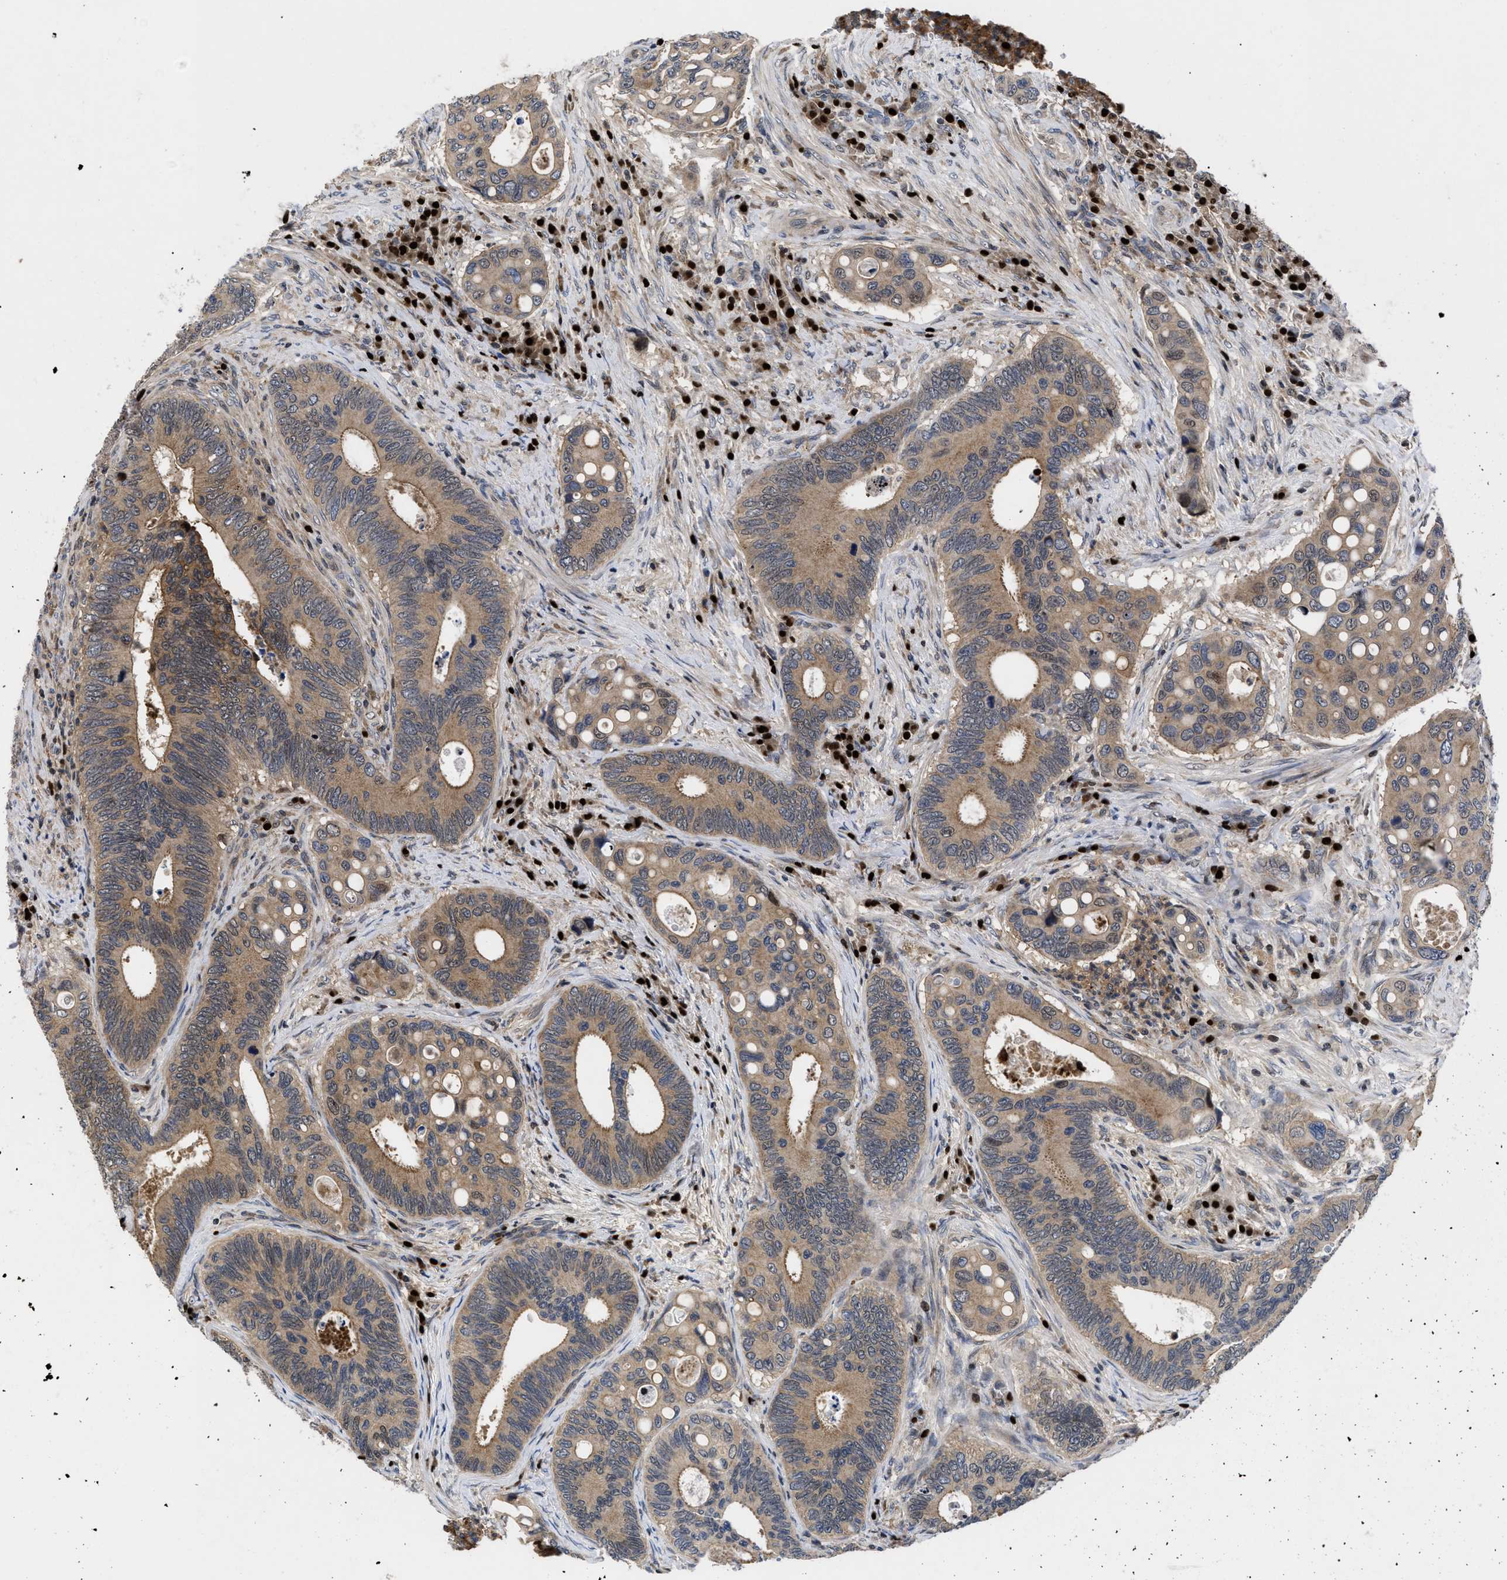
{"staining": {"intensity": "moderate", "quantity": ">75%", "location": "cytoplasmic/membranous"}, "tissue": "colorectal cancer", "cell_type": "Tumor cells", "image_type": "cancer", "snomed": [{"axis": "morphology", "description": "Inflammation, NOS"}, {"axis": "morphology", "description": "Adenocarcinoma, NOS"}, {"axis": "topography", "description": "Colon"}], "caption": "Colorectal cancer (adenocarcinoma) stained for a protein demonstrates moderate cytoplasmic/membranous positivity in tumor cells.", "gene": "FAM200A", "patient": {"sex": "male", "age": 72}}